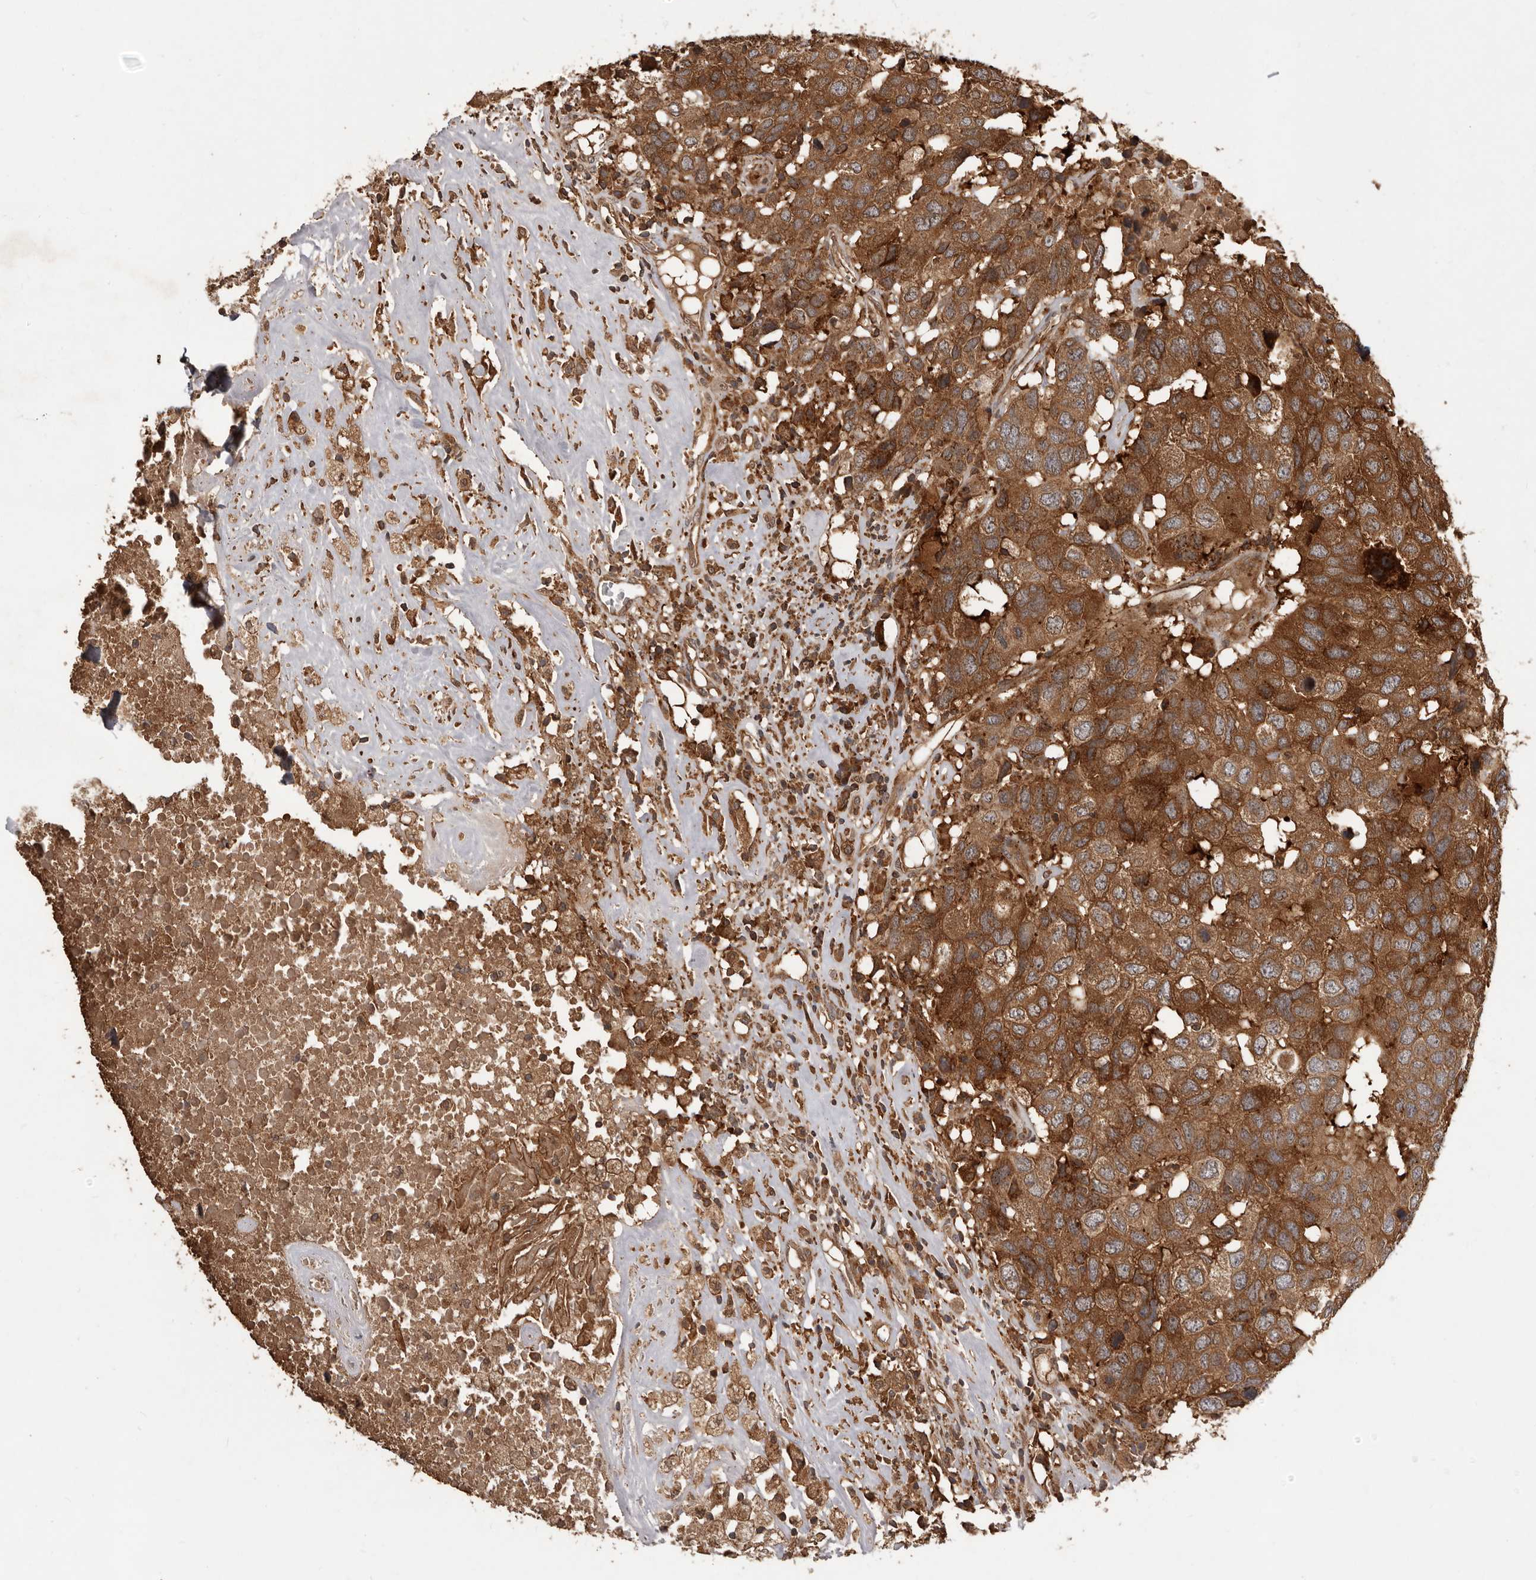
{"staining": {"intensity": "strong", "quantity": ">75%", "location": "cytoplasmic/membranous"}, "tissue": "head and neck cancer", "cell_type": "Tumor cells", "image_type": "cancer", "snomed": [{"axis": "morphology", "description": "Squamous cell carcinoma, NOS"}, {"axis": "topography", "description": "Head-Neck"}], "caption": "About >75% of tumor cells in squamous cell carcinoma (head and neck) exhibit strong cytoplasmic/membranous protein expression as visualized by brown immunohistochemical staining.", "gene": "SLC22A3", "patient": {"sex": "male", "age": 66}}